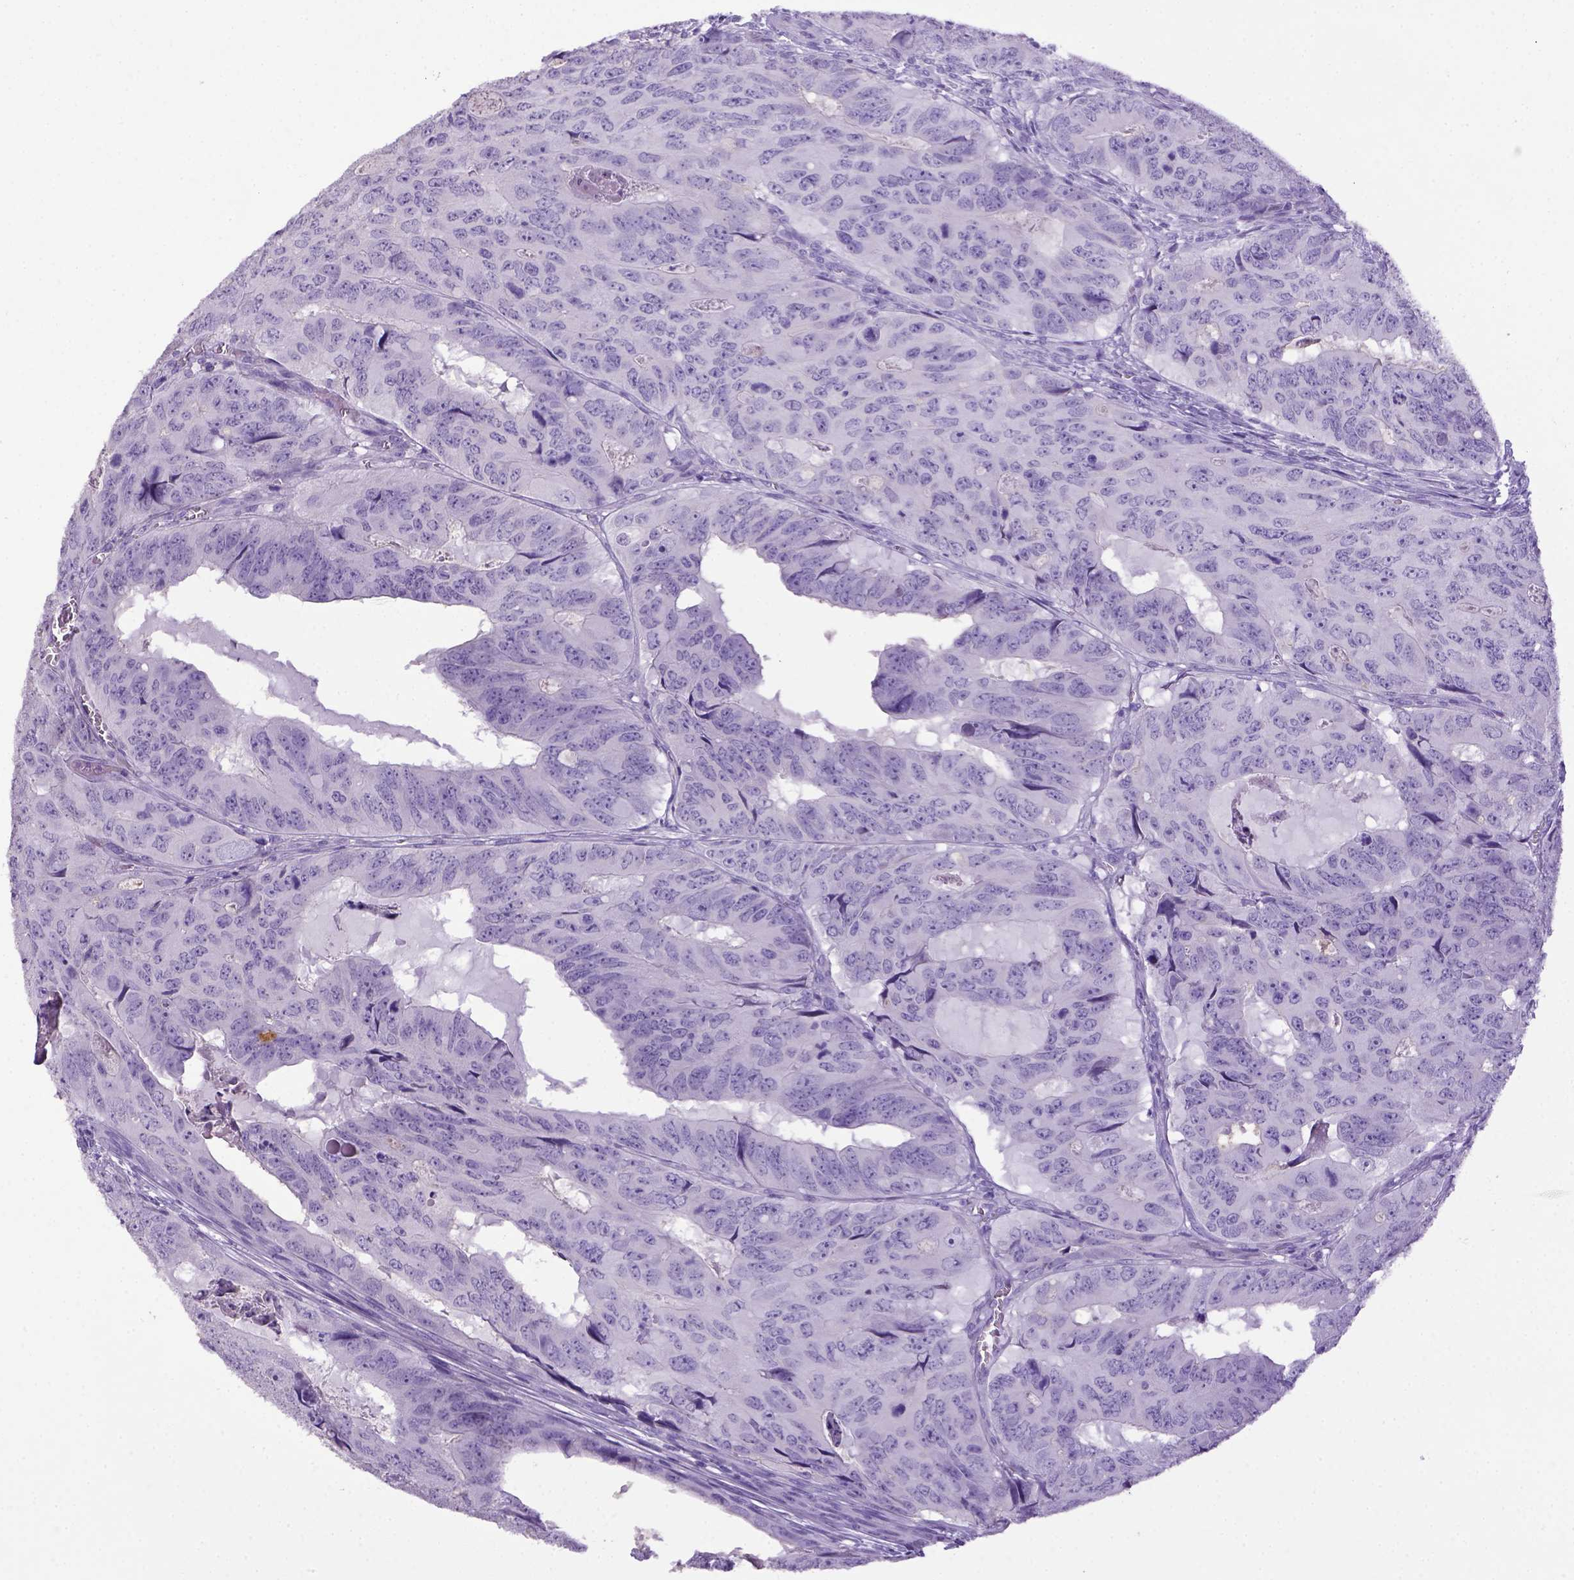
{"staining": {"intensity": "negative", "quantity": "none", "location": "none"}, "tissue": "colorectal cancer", "cell_type": "Tumor cells", "image_type": "cancer", "snomed": [{"axis": "morphology", "description": "Adenocarcinoma, NOS"}, {"axis": "topography", "description": "Colon"}], "caption": "Tumor cells are negative for protein expression in human colorectal adenocarcinoma.", "gene": "ITIH4", "patient": {"sex": "male", "age": 79}}